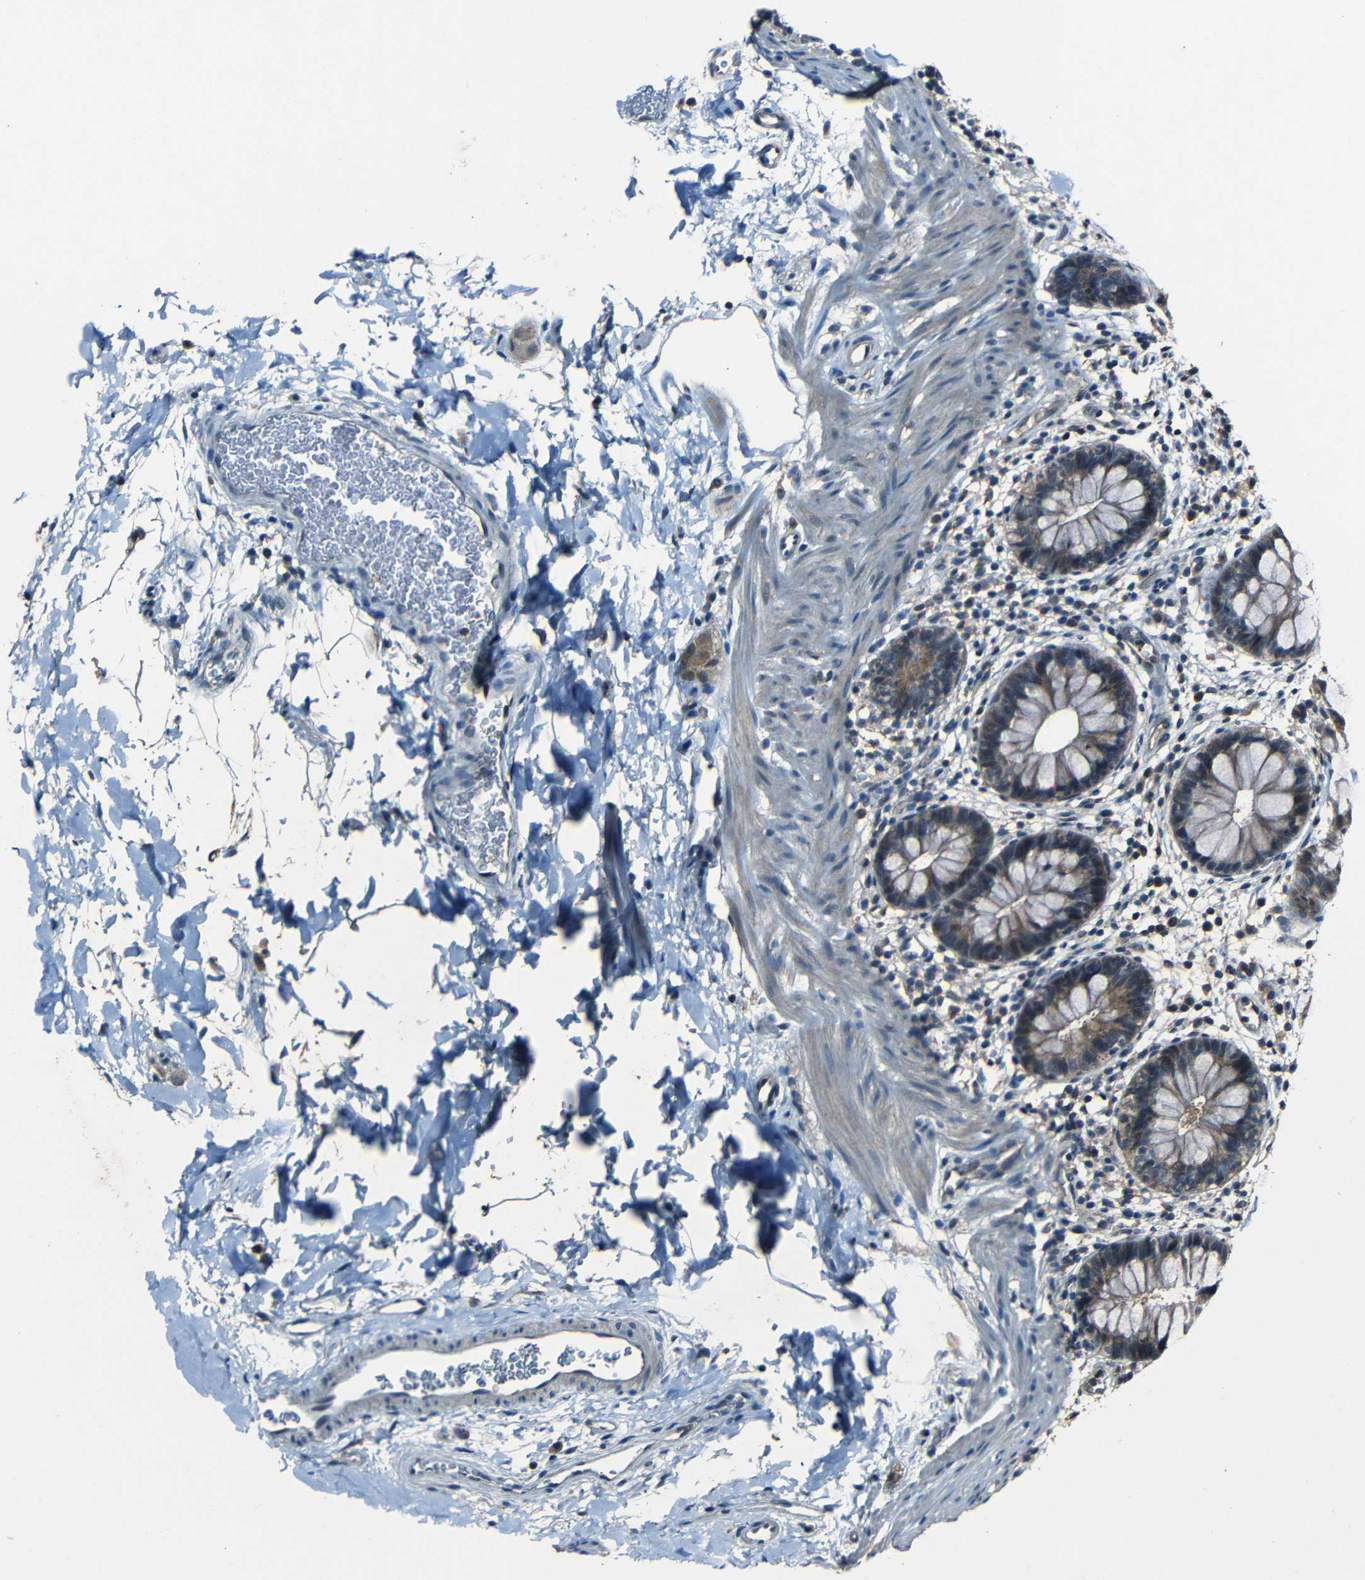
{"staining": {"intensity": "weak", "quantity": ">75%", "location": "cytoplasmic/membranous"}, "tissue": "rectum", "cell_type": "Glandular cells", "image_type": "normal", "snomed": [{"axis": "morphology", "description": "Normal tissue, NOS"}, {"axis": "topography", "description": "Rectum"}], "caption": "This image demonstrates immunohistochemistry (IHC) staining of unremarkable rectum, with low weak cytoplasmic/membranous positivity in about >75% of glandular cells.", "gene": "SLA", "patient": {"sex": "female", "age": 24}}